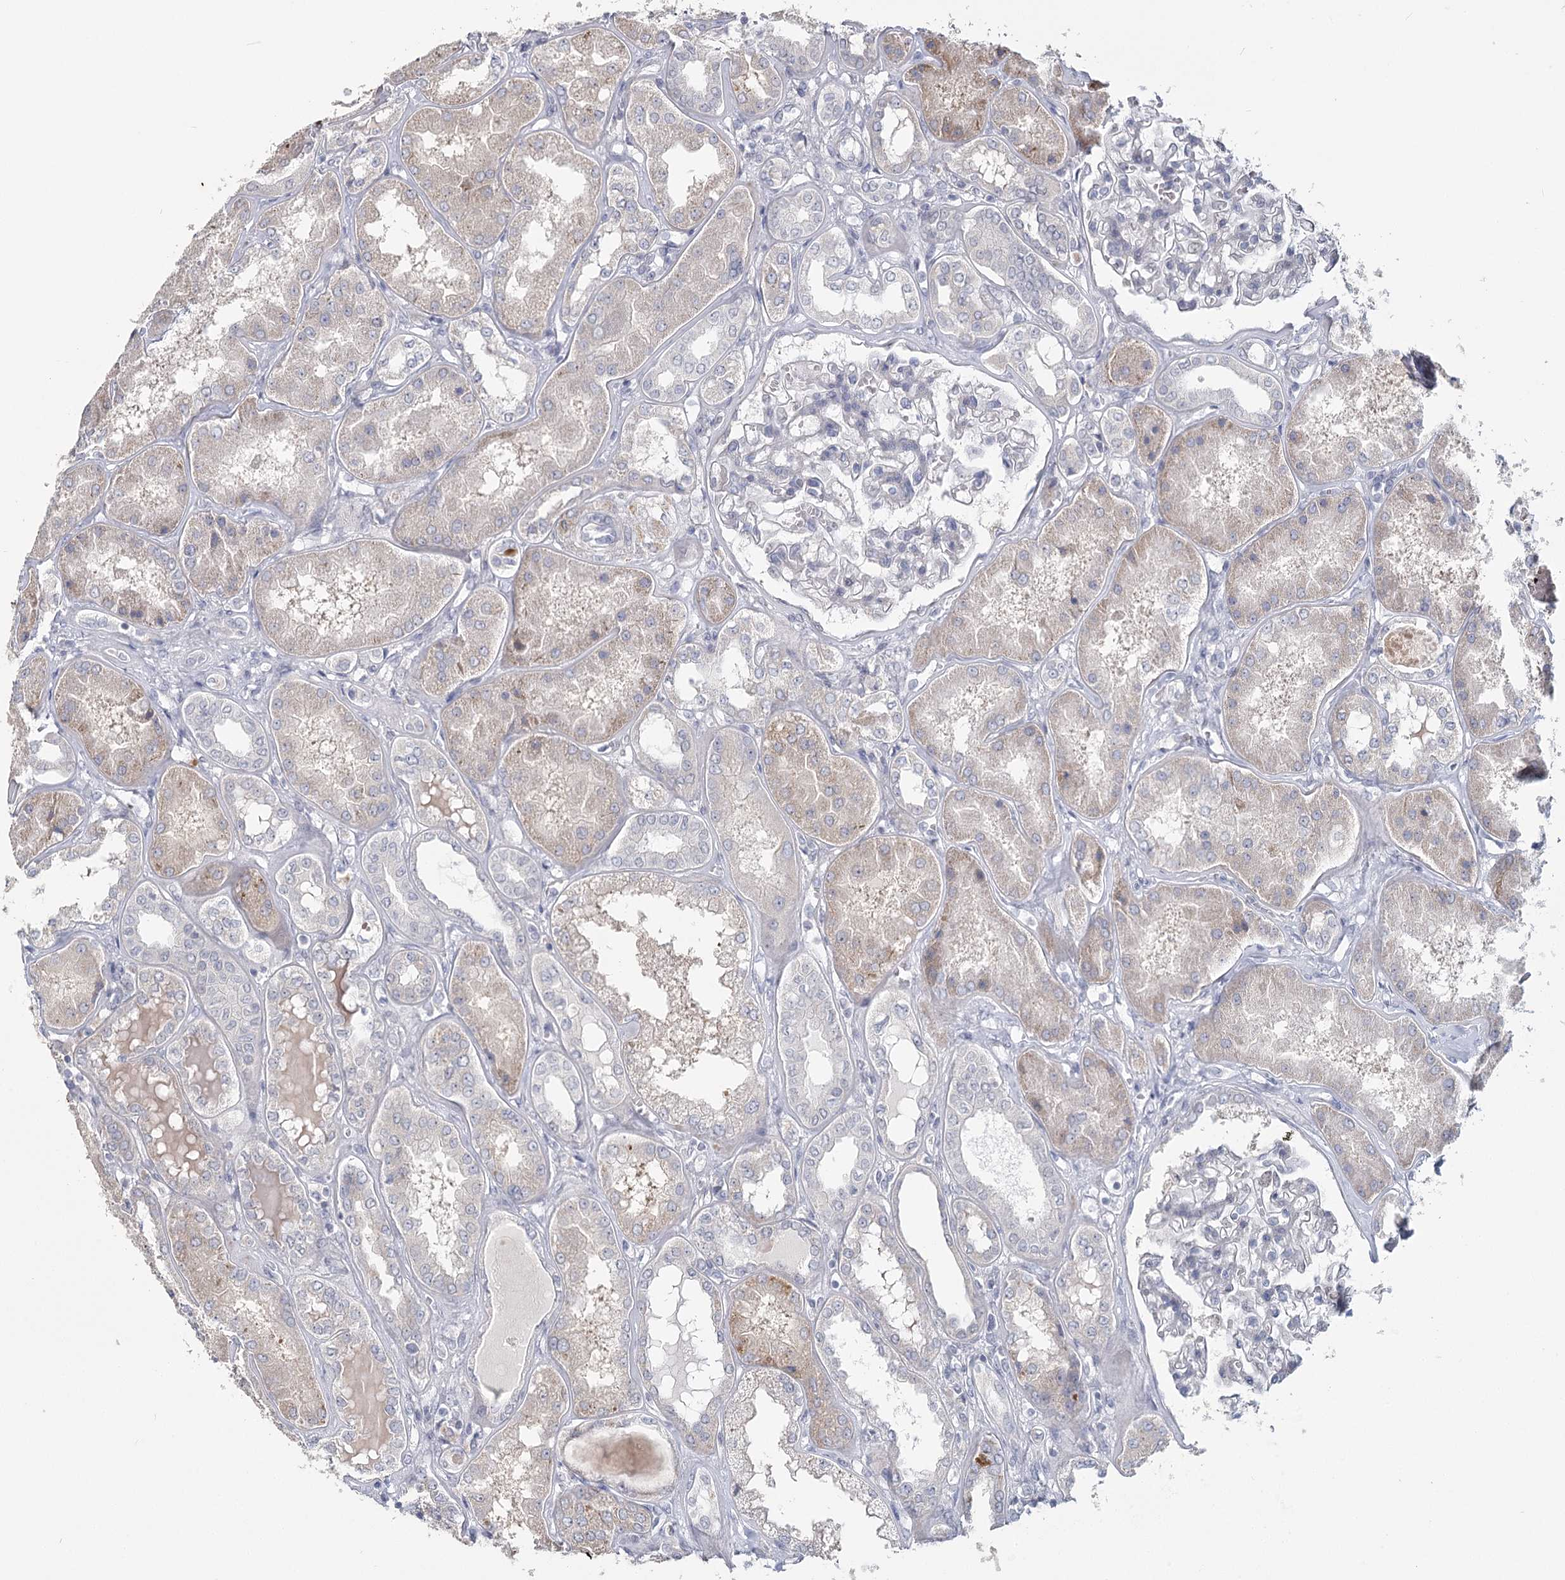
{"staining": {"intensity": "negative", "quantity": "none", "location": "none"}, "tissue": "kidney", "cell_type": "Cells in glomeruli", "image_type": "normal", "snomed": [{"axis": "morphology", "description": "Normal tissue, NOS"}, {"axis": "topography", "description": "Kidney"}], "caption": "Human kidney stained for a protein using immunohistochemistry reveals no expression in cells in glomeruli.", "gene": "USP11", "patient": {"sex": "female", "age": 56}}